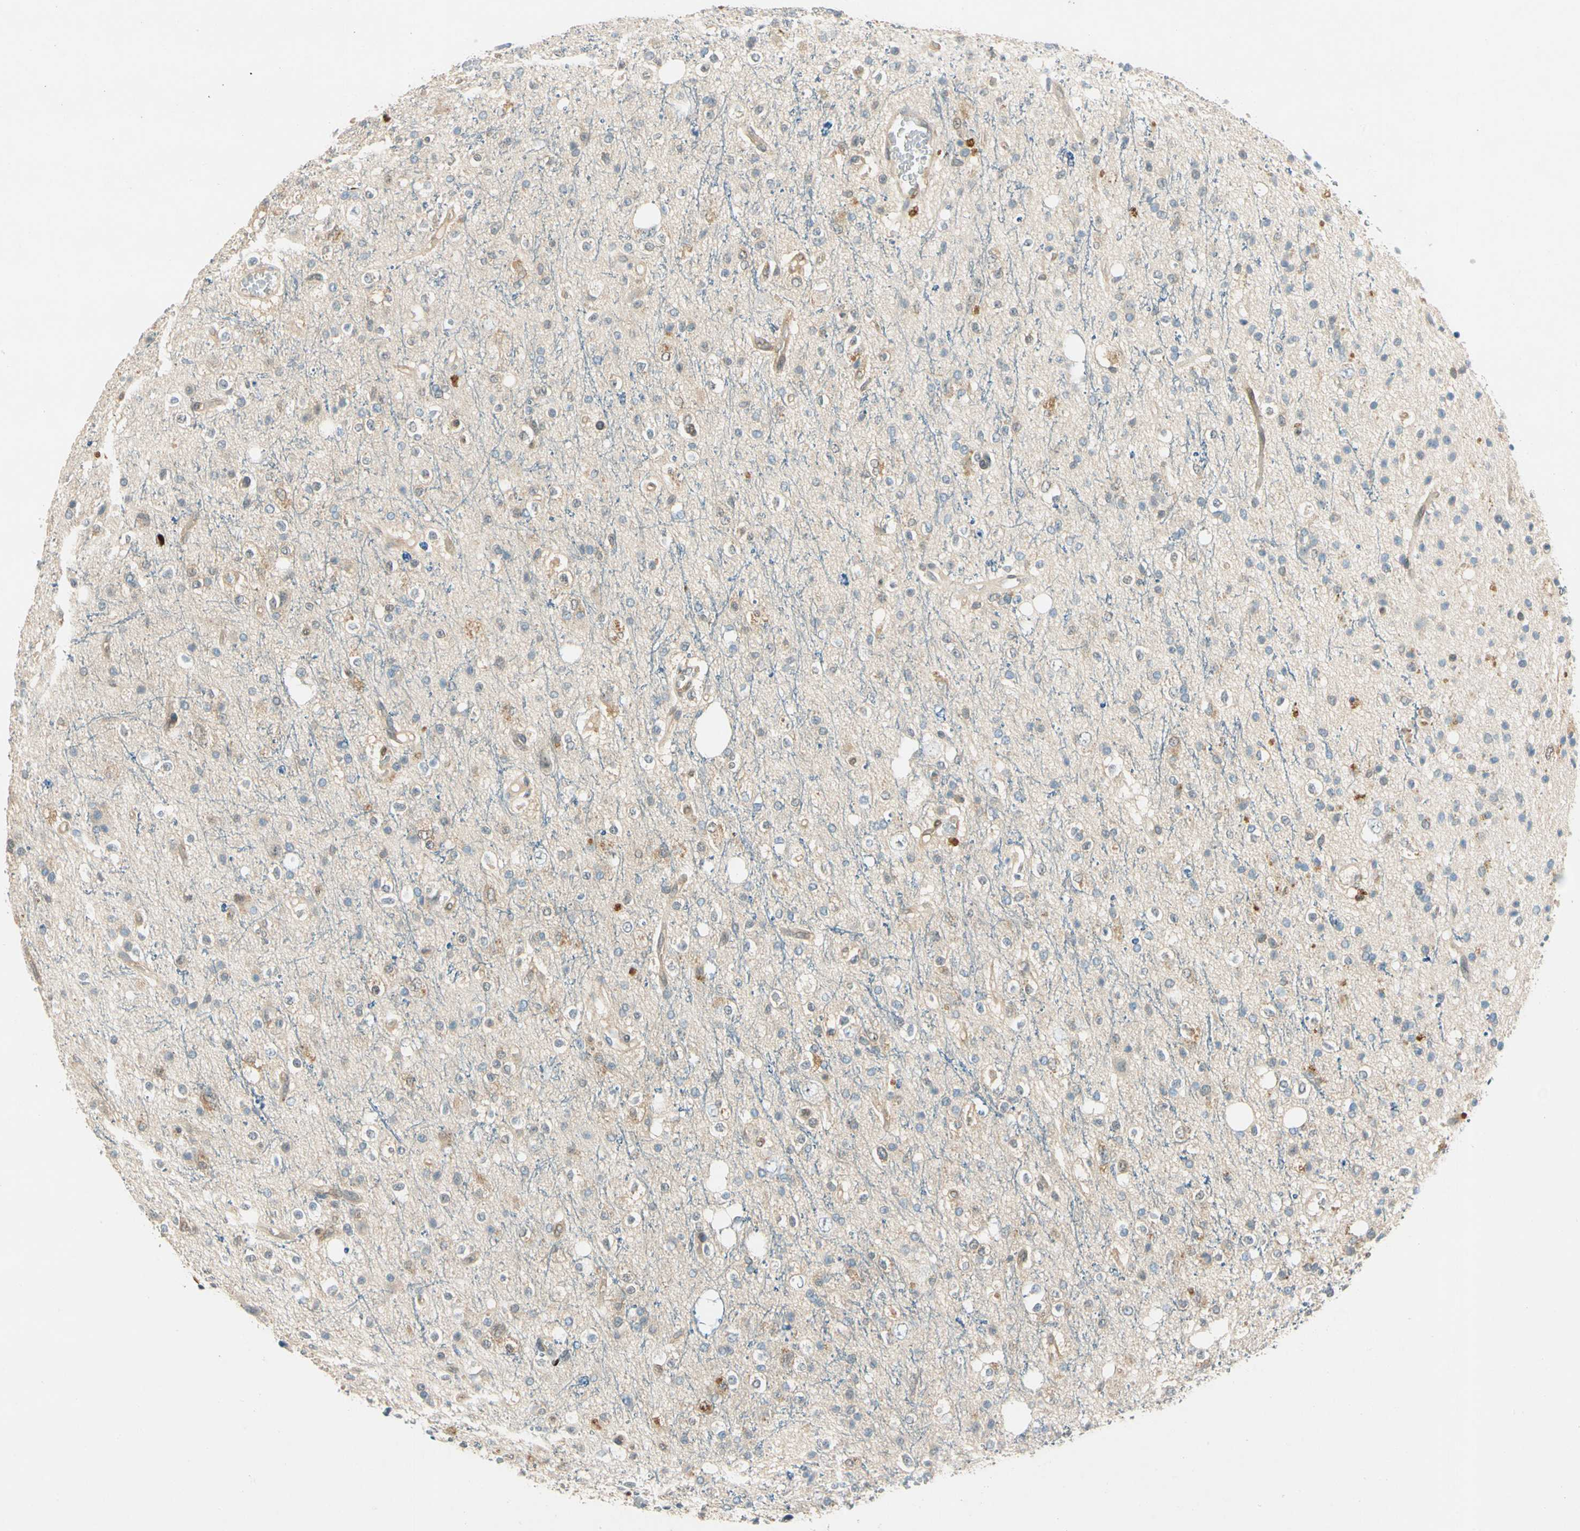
{"staining": {"intensity": "moderate", "quantity": "<25%", "location": "cytoplasmic/membranous"}, "tissue": "glioma", "cell_type": "Tumor cells", "image_type": "cancer", "snomed": [{"axis": "morphology", "description": "Glioma, malignant, High grade"}, {"axis": "topography", "description": "Brain"}], "caption": "Protein expression analysis of human high-grade glioma (malignant) reveals moderate cytoplasmic/membranous positivity in about <25% of tumor cells. Nuclei are stained in blue.", "gene": "WIPI1", "patient": {"sex": "male", "age": 47}}